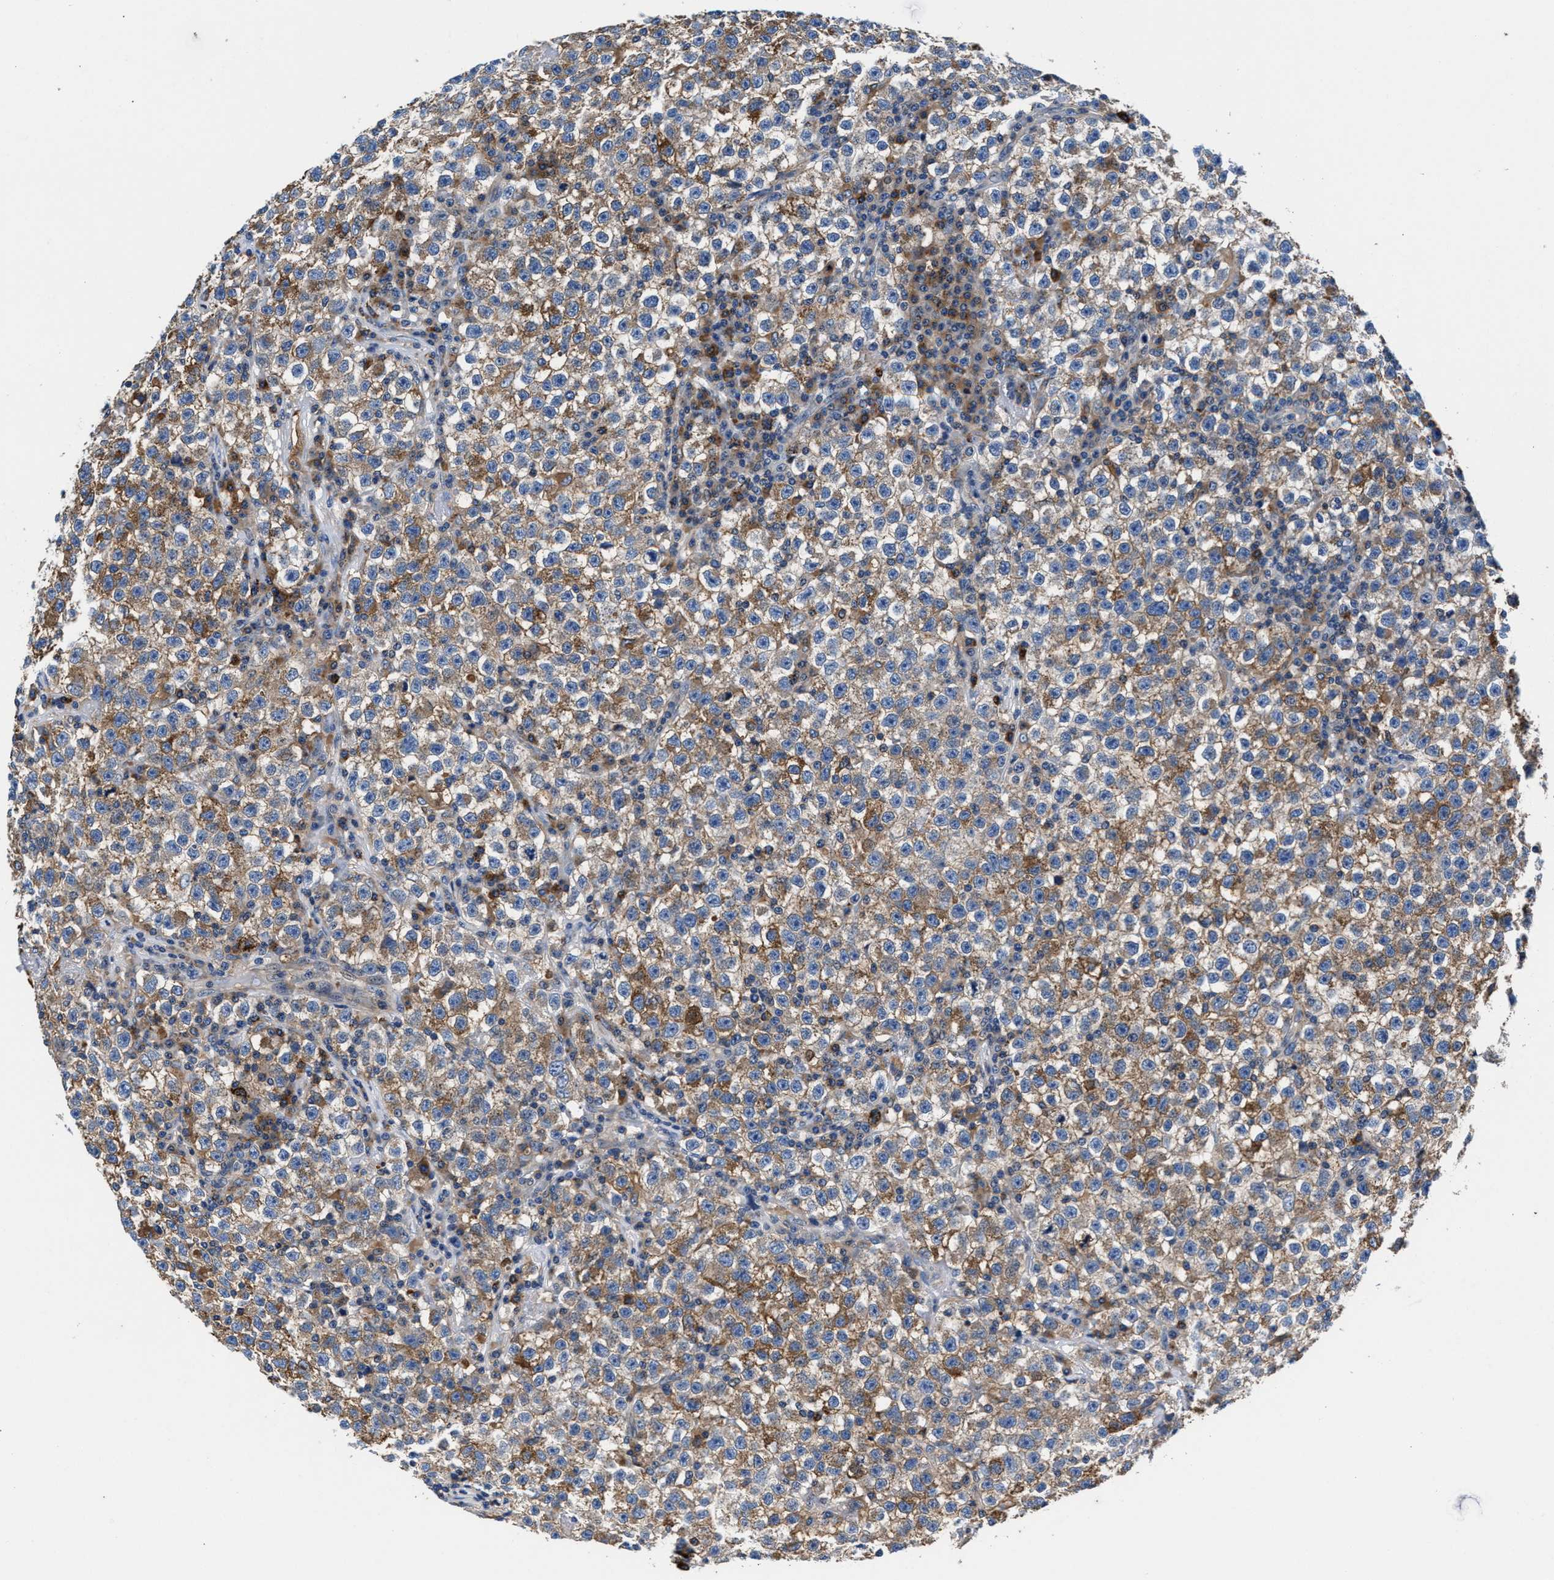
{"staining": {"intensity": "moderate", "quantity": ">75%", "location": "cytoplasmic/membranous"}, "tissue": "testis cancer", "cell_type": "Tumor cells", "image_type": "cancer", "snomed": [{"axis": "morphology", "description": "Seminoma, NOS"}, {"axis": "topography", "description": "Testis"}], "caption": "Immunohistochemistry of testis cancer (seminoma) exhibits medium levels of moderate cytoplasmic/membranous staining in approximately >75% of tumor cells. The protein is stained brown, and the nuclei are stained in blue (DAB IHC with brightfield microscopy, high magnification).", "gene": "PPP1R9B", "patient": {"sex": "male", "age": 22}}